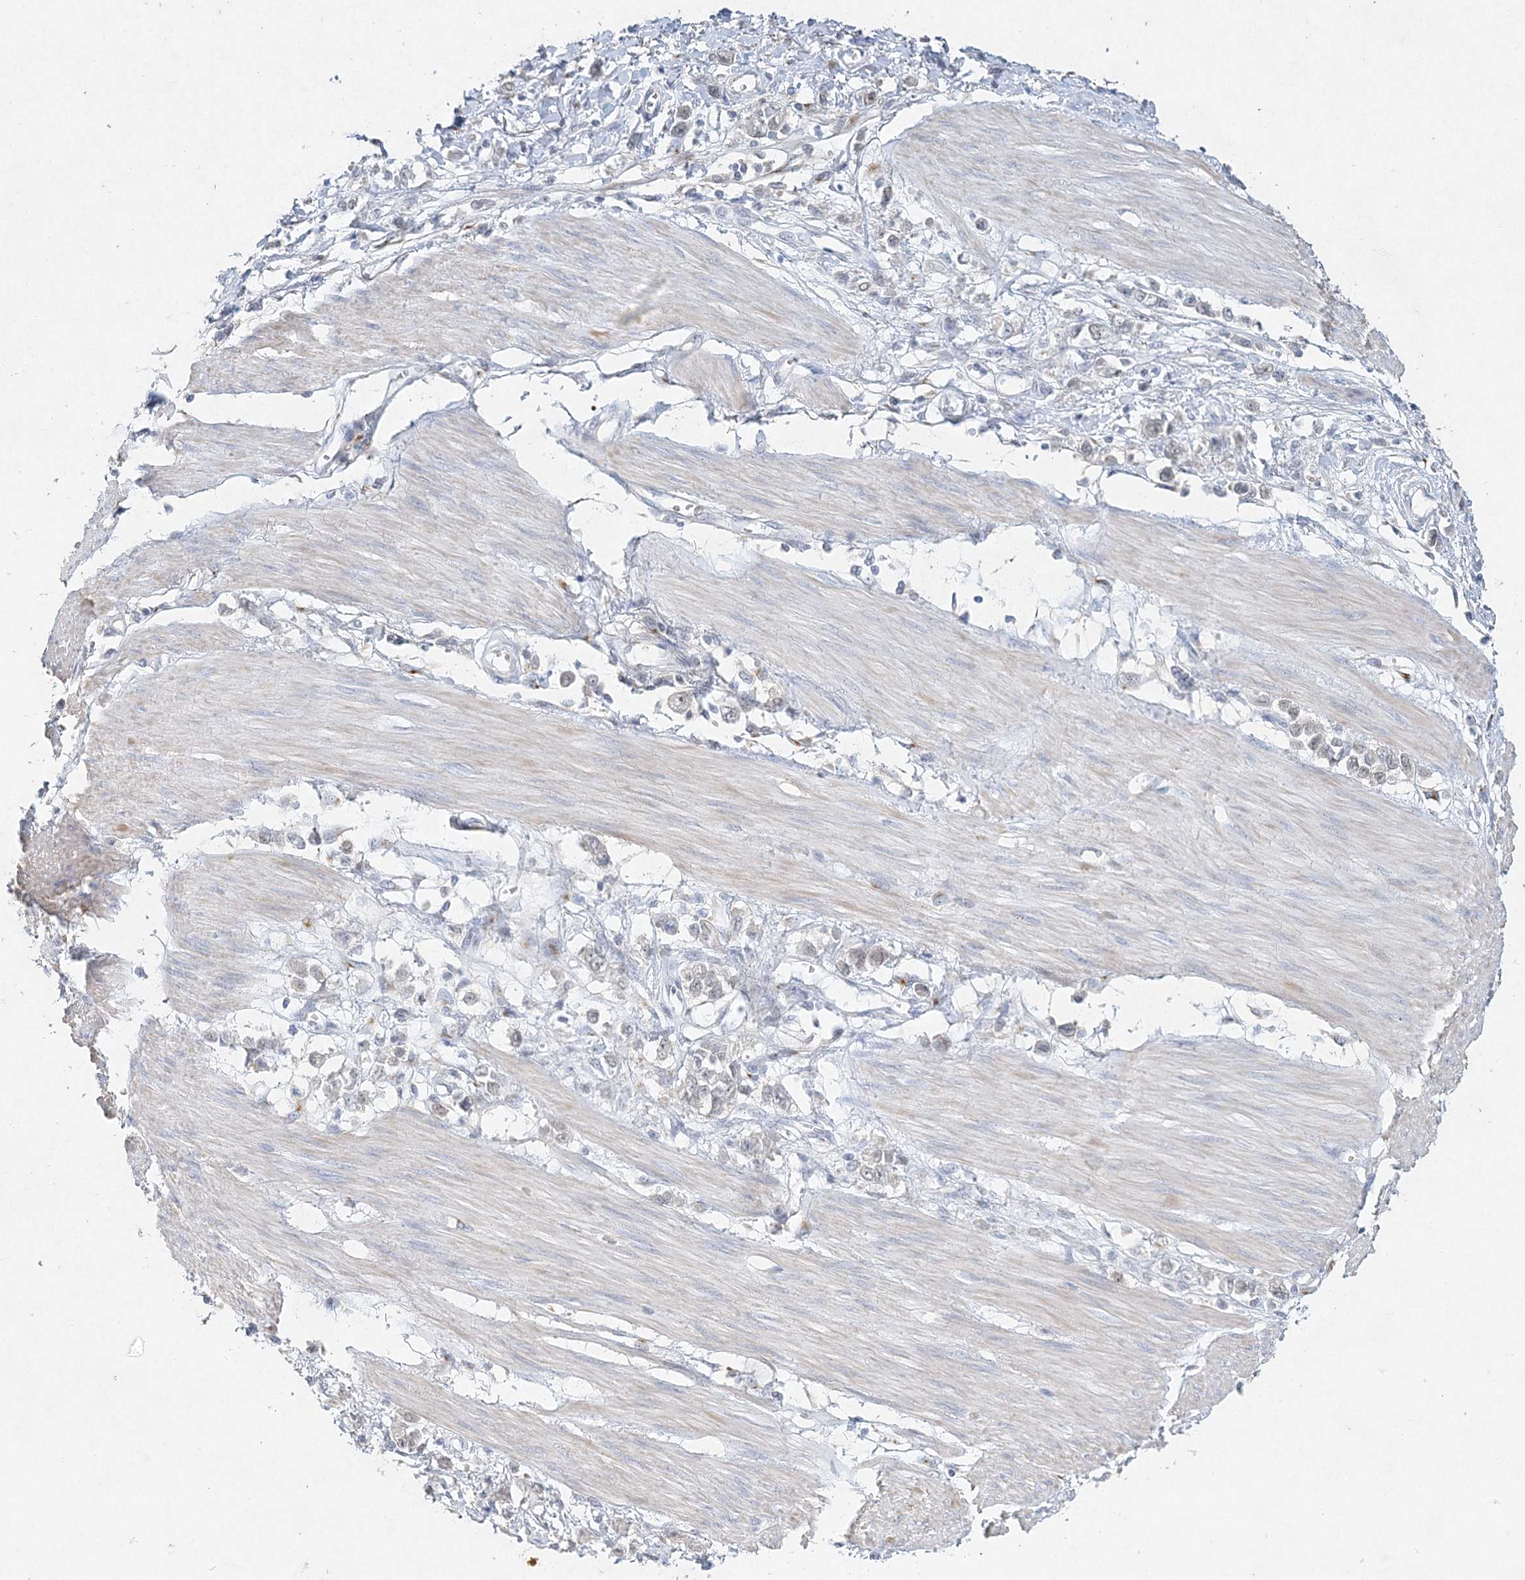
{"staining": {"intensity": "negative", "quantity": "none", "location": "none"}, "tissue": "stomach cancer", "cell_type": "Tumor cells", "image_type": "cancer", "snomed": [{"axis": "morphology", "description": "Adenocarcinoma, NOS"}, {"axis": "topography", "description": "Stomach"}], "caption": "Stomach adenocarcinoma was stained to show a protein in brown. There is no significant staining in tumor cells. (DAB IHC, high magnification).", "gene": "MAT2B", "patient": {"sex": "female", "age": 76}}